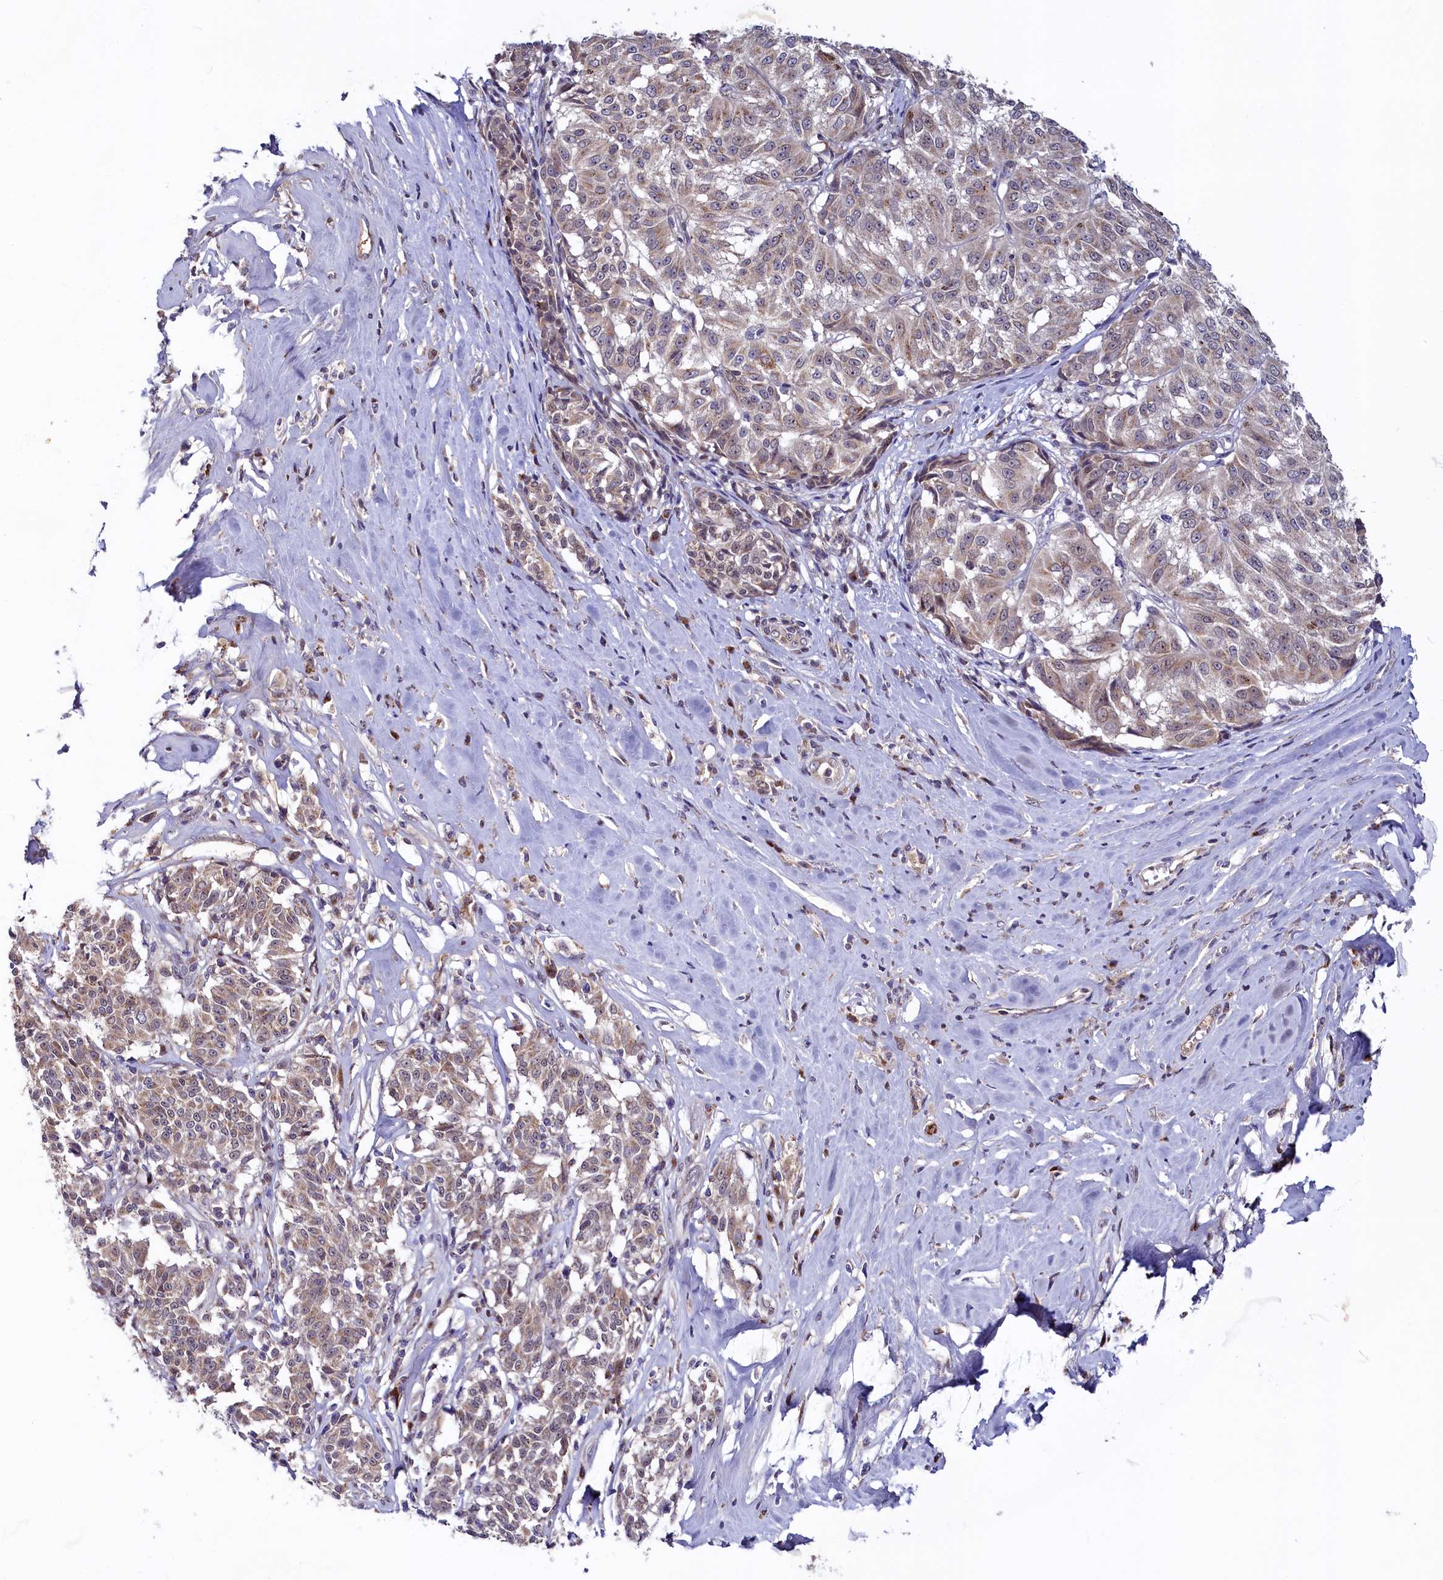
{"staining": {"intensity": "weak", "quantity": ">75%", "location": "cytoplasmic/membranous"}, "tissue": "melanoma", "cell_type": "Tumor cells", "image_type": "cancer", "snomed": [{"axis": "morphology", "description": "Malignant melanoma, NOS"}, {"axis": "topography", "description": "Skin"}], "caption": "Malignant melanoma tissue displays weak cytoplasmic/membranous staining in about >75% of tumor cells, visualized by immunohistochemistry.", "gene": "SEC24C", "patient": {"sex": "female", "age": 72}}